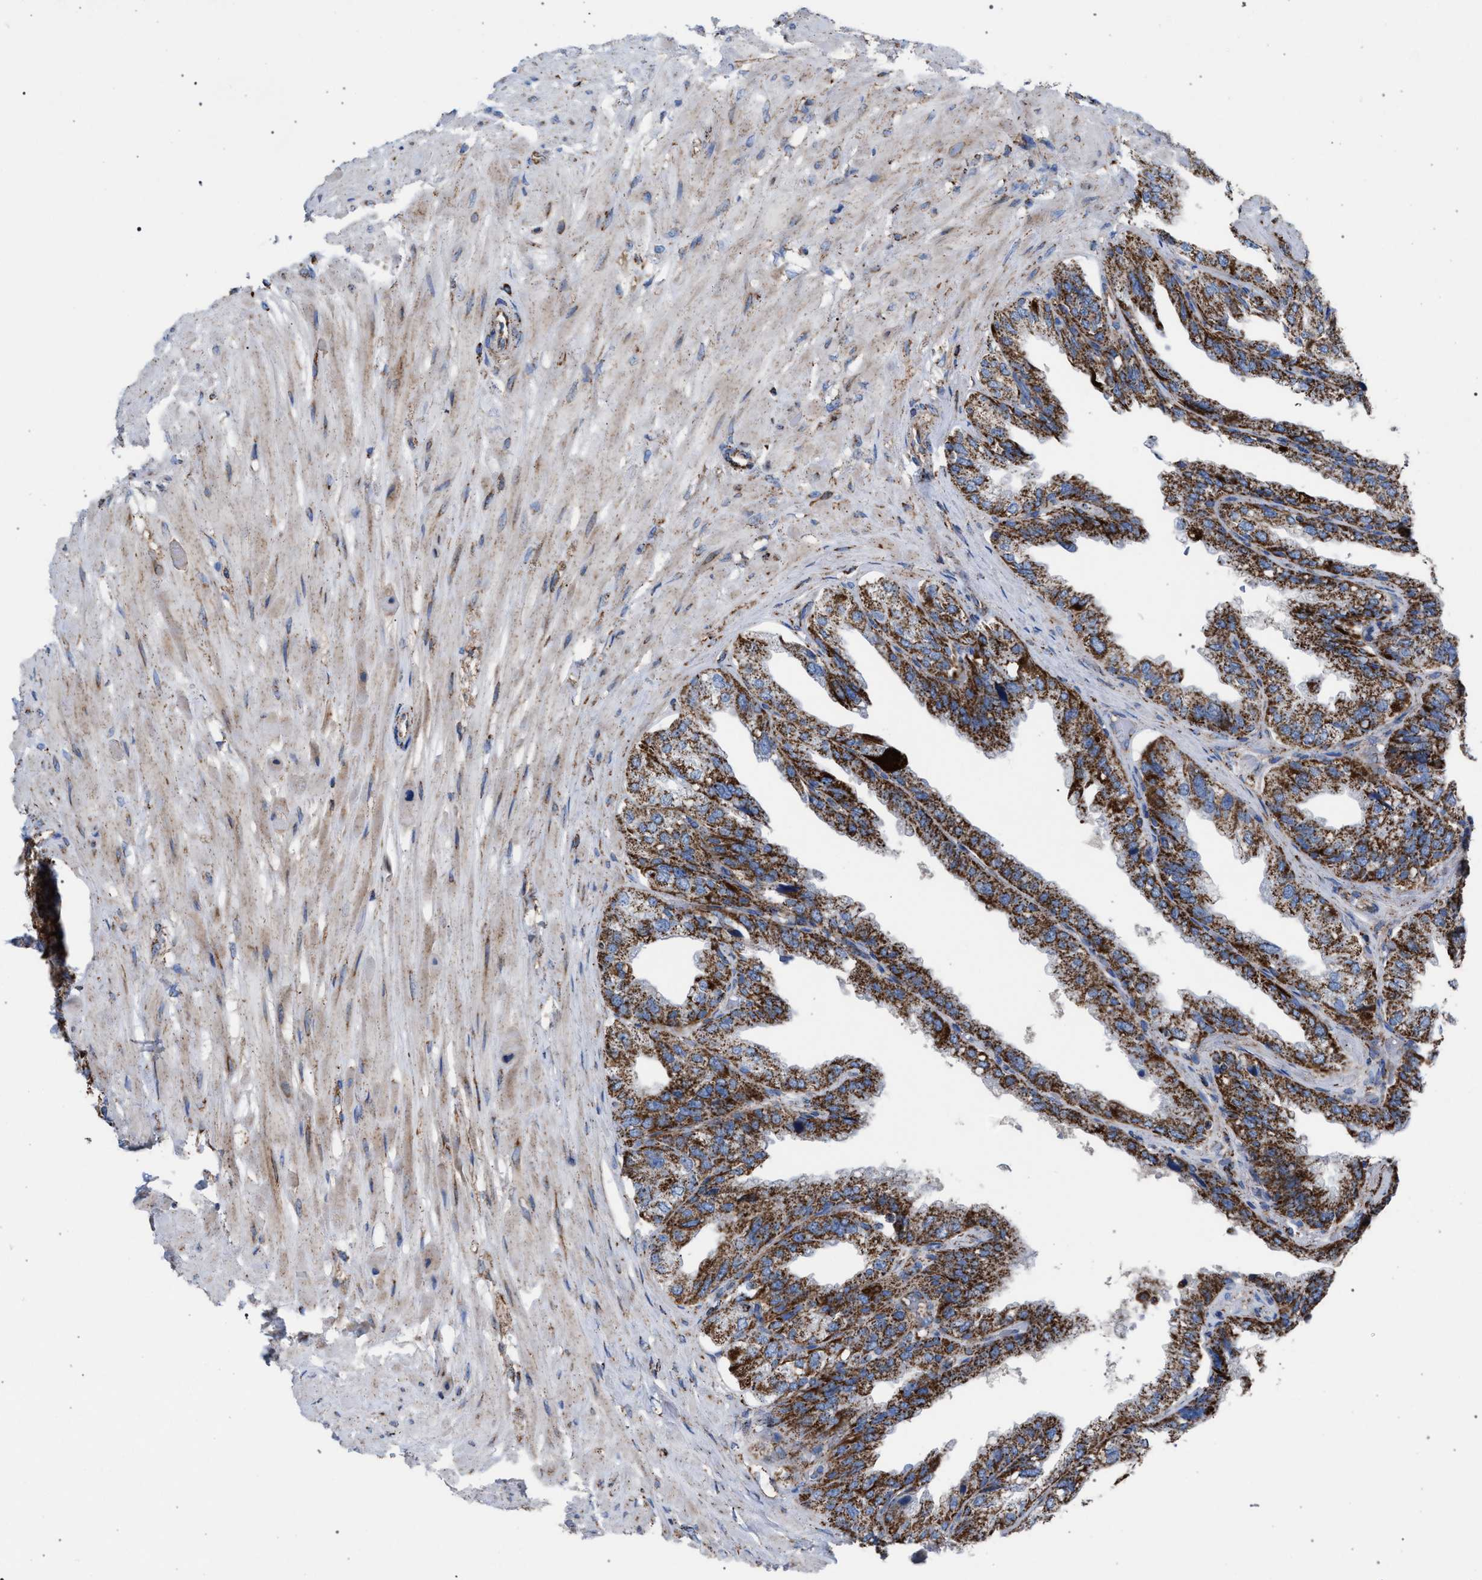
{"staining": {"intensity": "moderate", "quantity": ">75%", "location": "cytoplasmic/membranous"}, "tissue": "seminal vesicle", "cell_type": "Glandular cells", "image_type": "normal", "snomed": [{"axis": "morphology", "description": "Normal tissue, NOS"}, {"axis": "topography", "description": "Seminal veicle"}], "caption": "Immunohistochemical staining of normal human seminal vesicle displays medium levels of moderate cytoplasmic/membranous staining in about >75% of glandular cells. The staining was performed using DAB (3,3'-diaminobenzidine) to visualize the protein expression in brown, while the nuclei were stained in blue with hematoxylin (Magnification: 20x).", "gene": "VPS13A", "patient": {"sex": "male", "age": 68}}